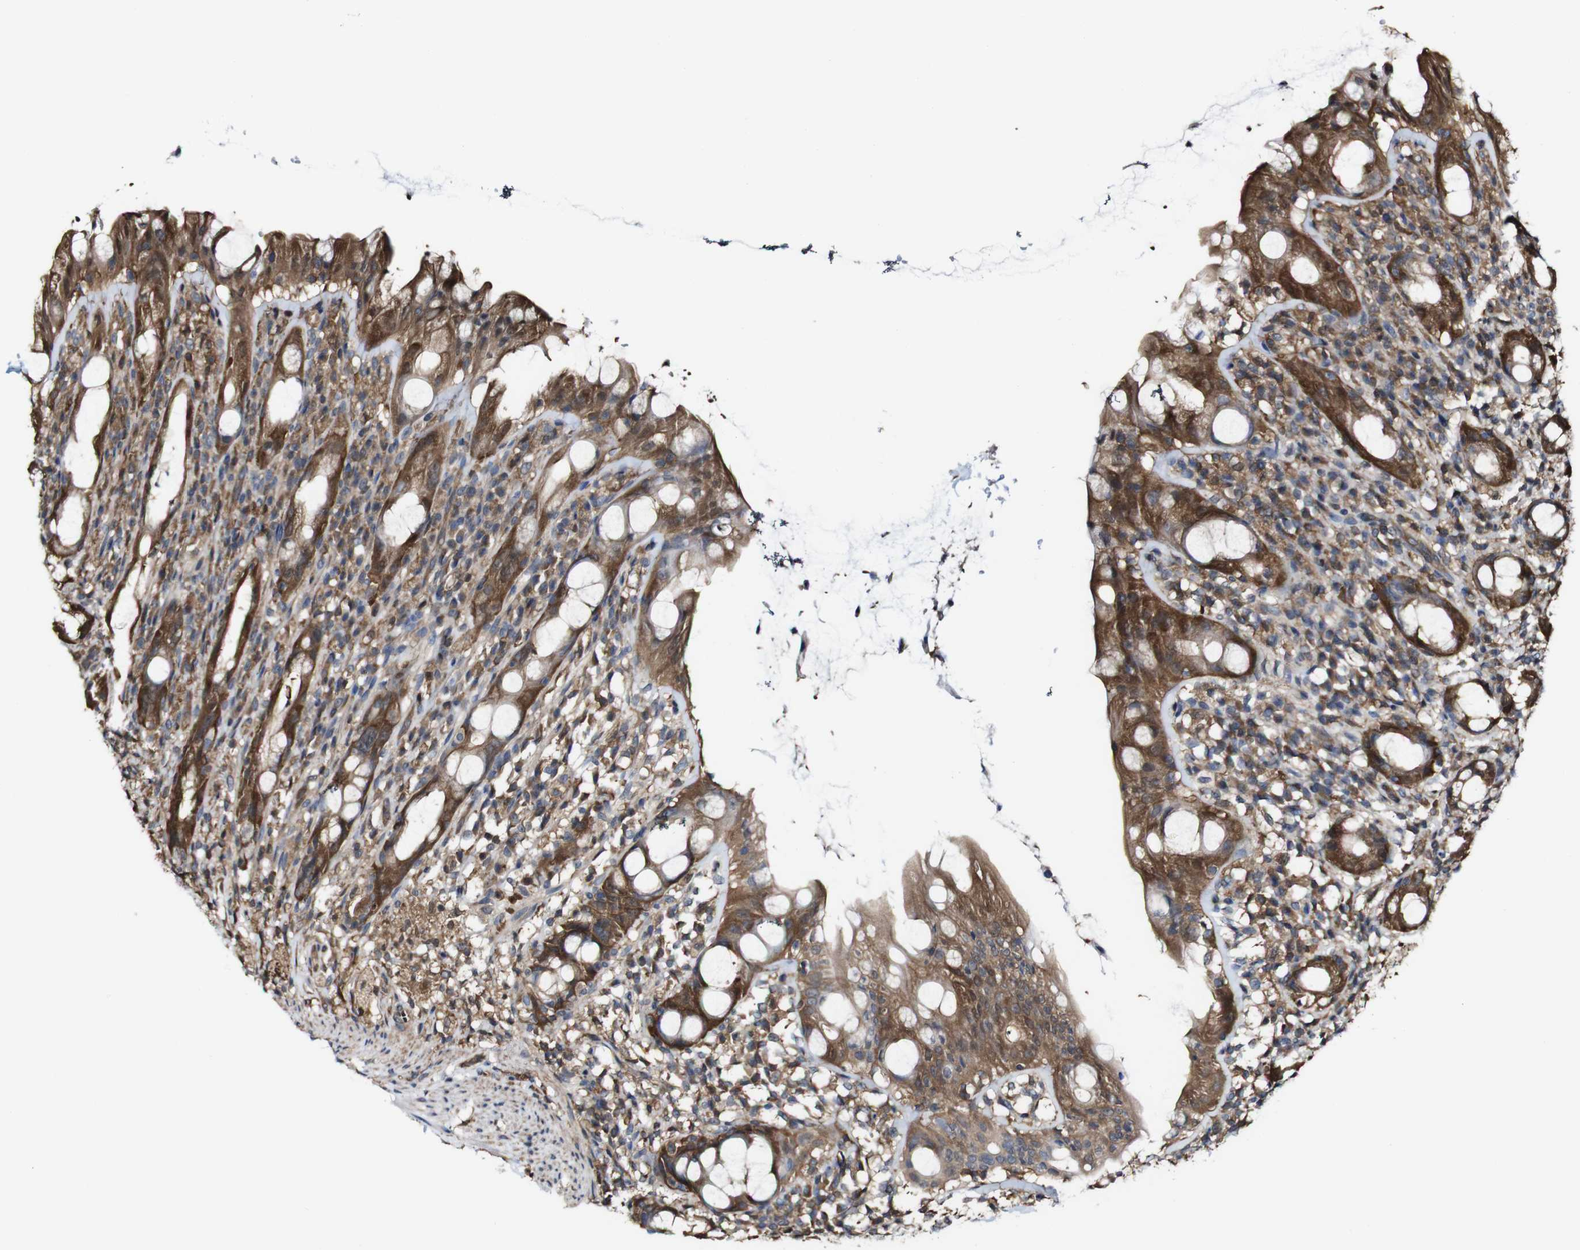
{"staining": {"intensity": "moderate", "quantity": ">75%", "location": "cytoplasmic/membranous"}, "tissue": "rectum", "cell_type": "Glandular cells", "image_type": "normal", "snomed": [{"axis": "morphology", "description": "Normal tissue, NOS"}, {"axis": "topography", "description": "Rectum"}], "caption": "About >75% of glandular cells in benign rectum reveal moderate cytoplasmic/membranous protein positivity as visualized by brown immunohistochemical staining.", "gene": "PTPRR", "patient": {"sex": "male", "age": 44}}